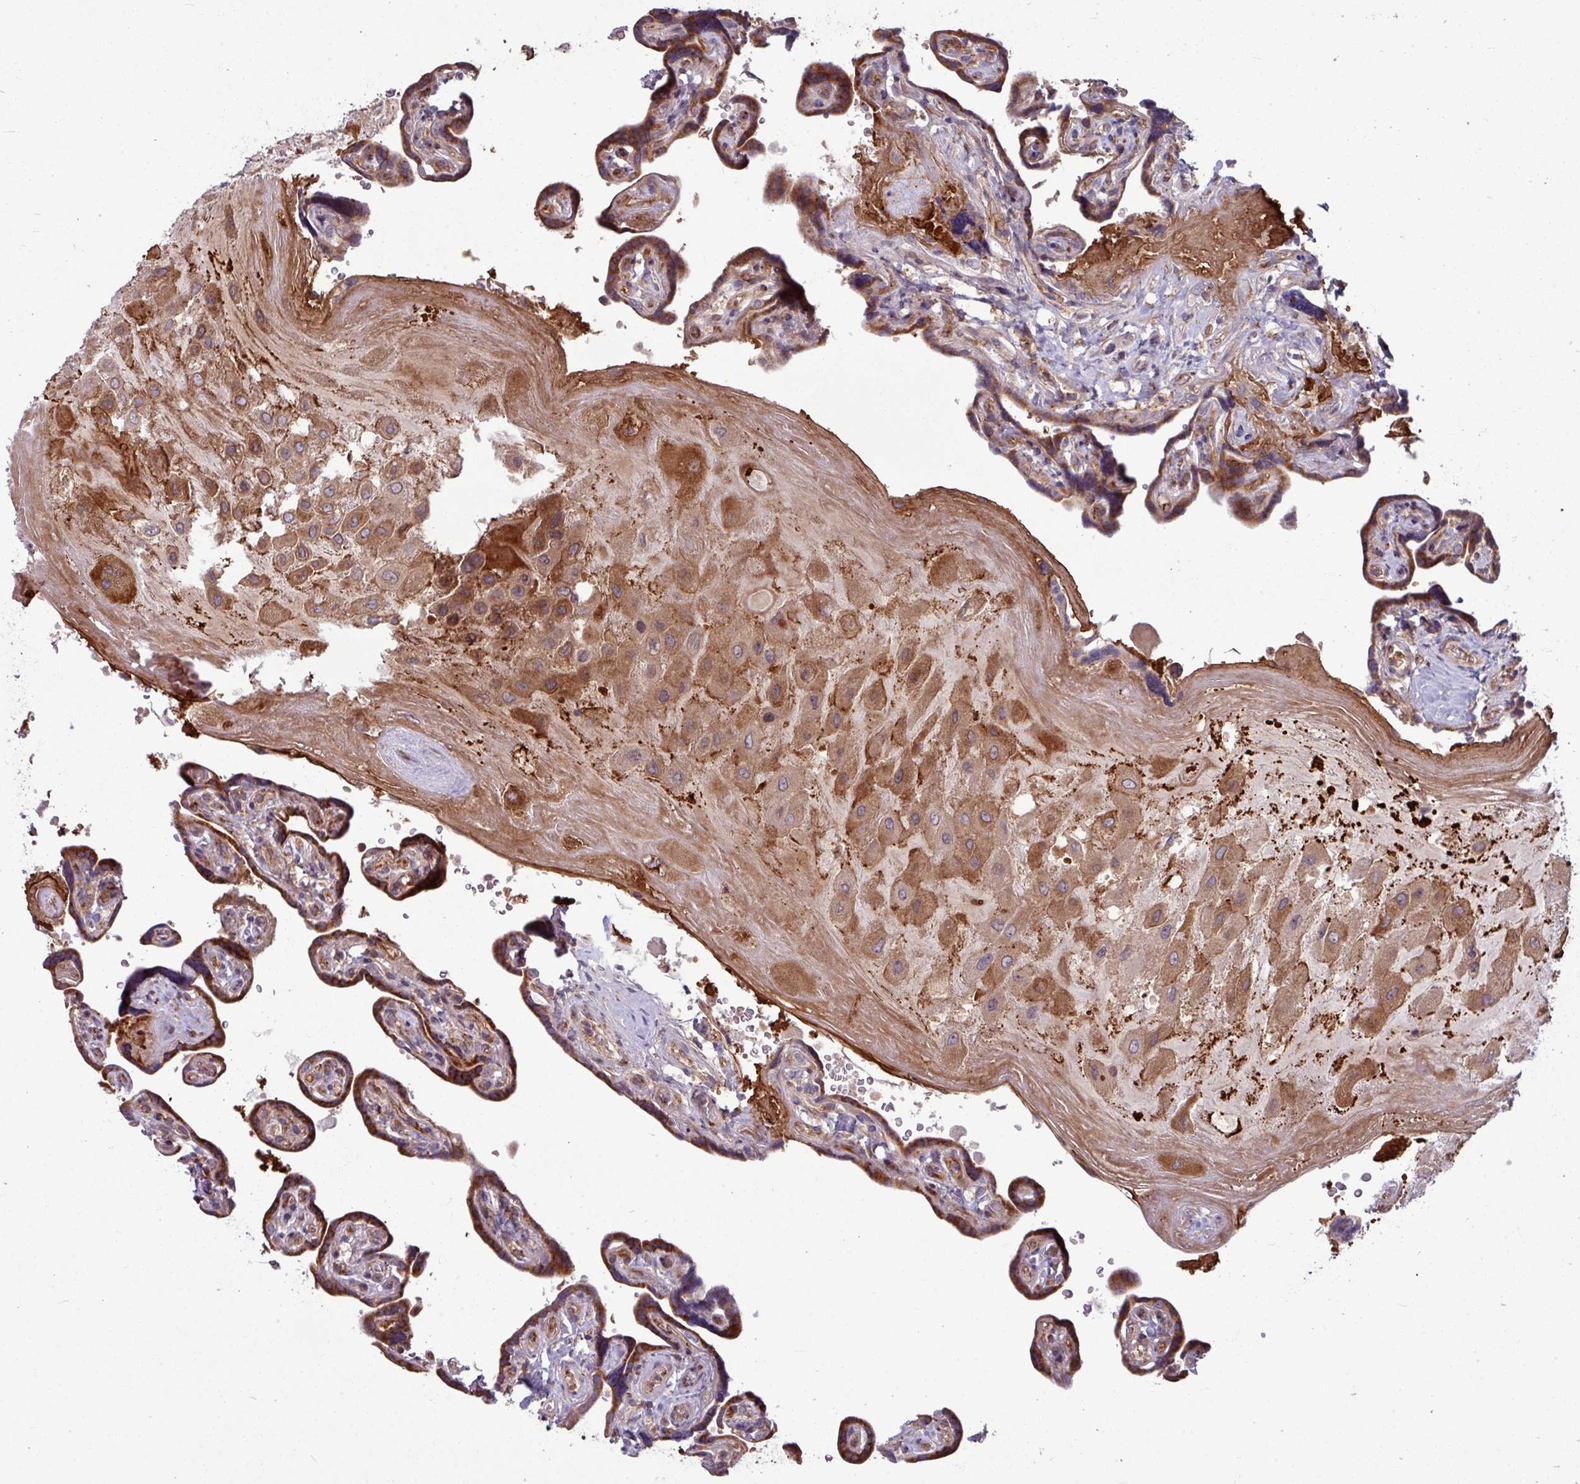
{"staining": {"intensity": "moderate", "quantity": ">75%", "location": "cytoplasmic/membranous"}, "tissue": "placenta", "cell_type": "Decidual cells", "image_type": "normal", "snomed": [{"axis": "morphology", "description": "Normal tissue, NOS"}, {"axis": "topography", "description": "Placenta"}], "caption": "Decidual cells reveal moderate cytoplasmic/membranous staining in approximately >75% of cells in normal placenta.", "gene": "LSM12", "patient": {"sex": "female", "age": 32}}